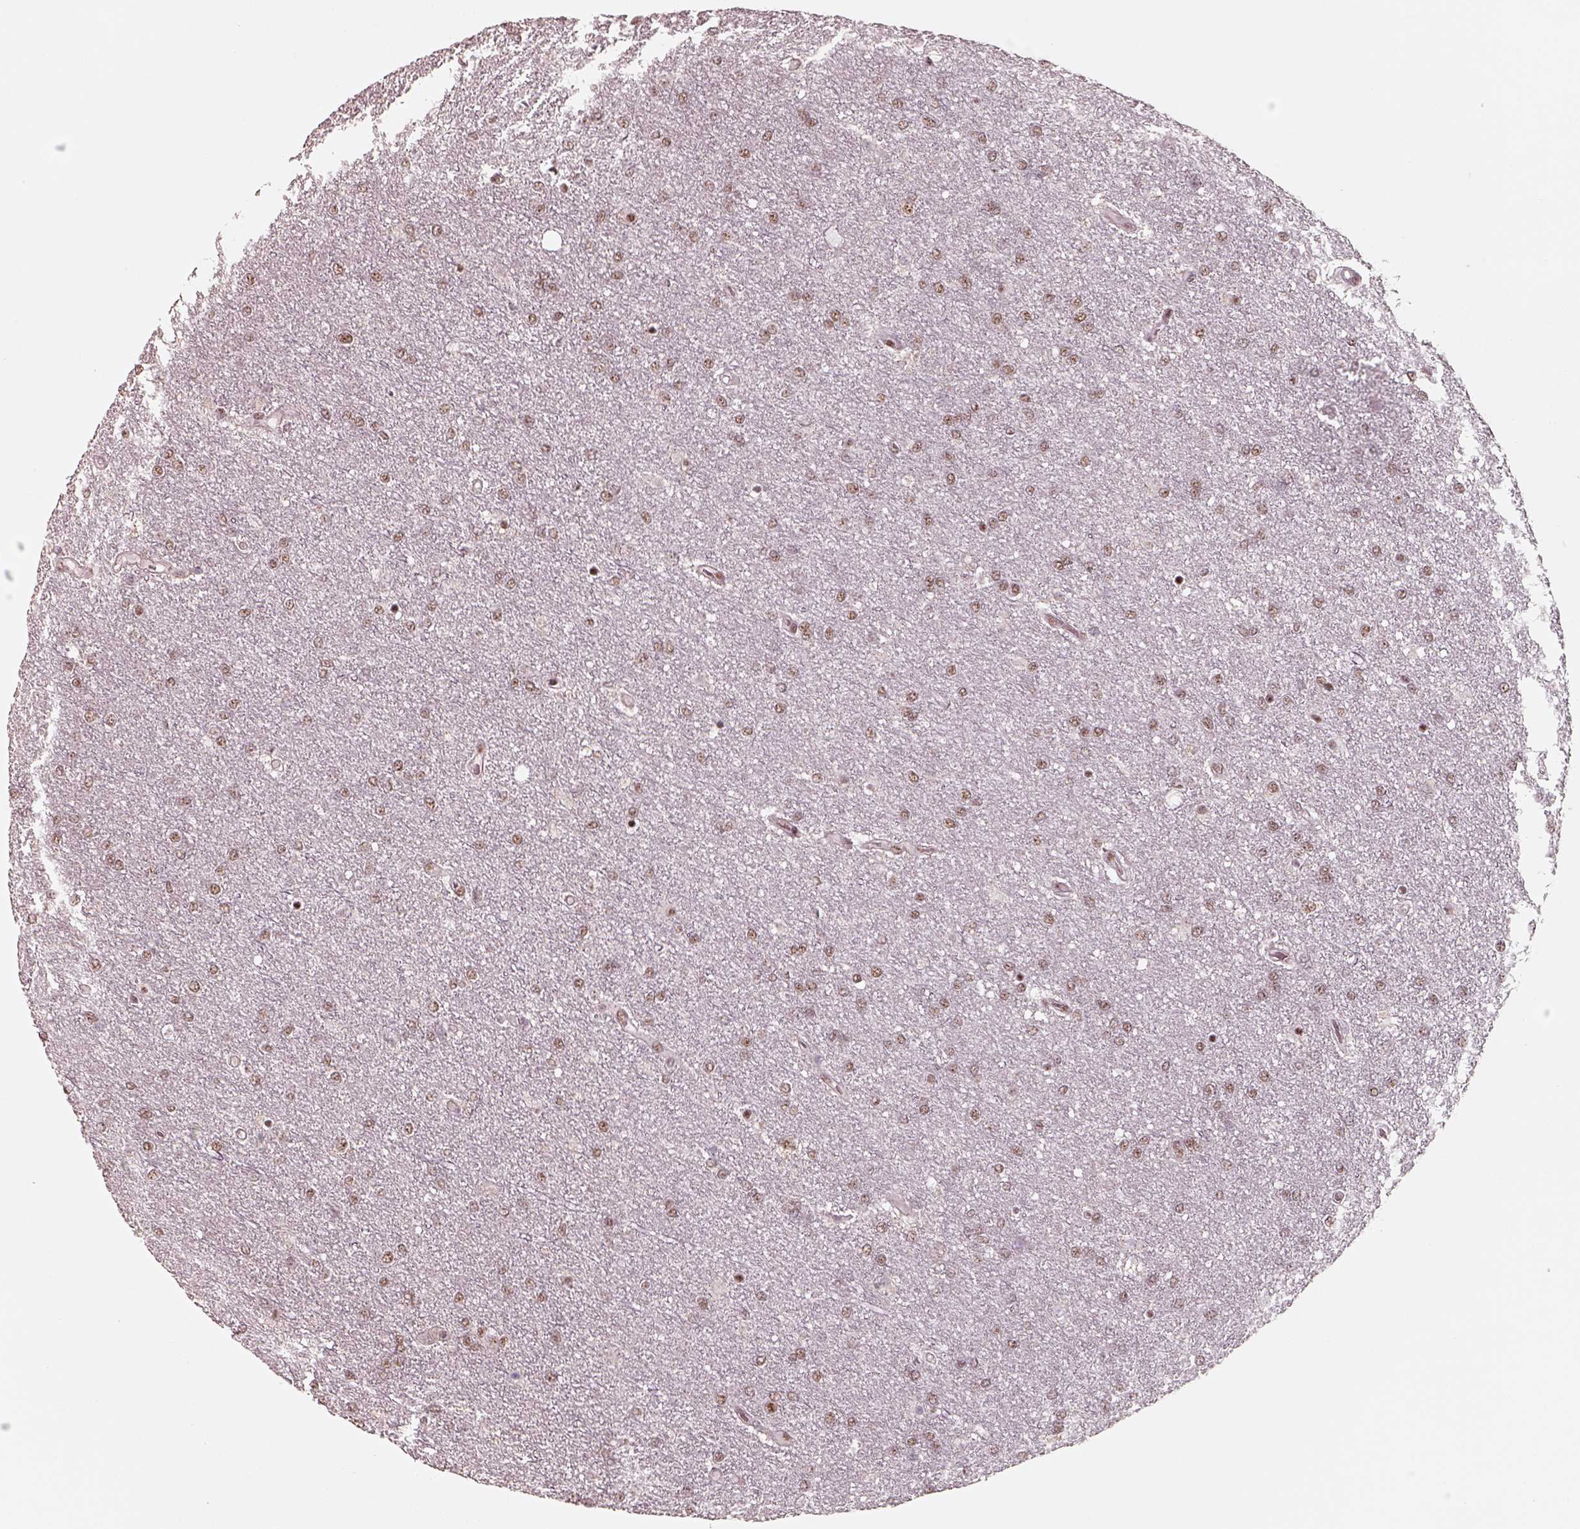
{"staining": {"intensity": "weak", "quantity": ">75%", "location": "nuclear"}, "tissue": "glioma", "cell_type": "Tumor cells", "image_type": "cancer", "snomed": [{"axis": "morphology", "description": "Glioma, malignant, High grade"}, {"axis": "topography", "description": "Brain"}], "caption": "A brown stain labels weak nuclear expression of a protein in malignant glioma (high-grade) tumor cells.", "gene": "ATXN7L3", "patient": {"sex": "female", "age": 61}}